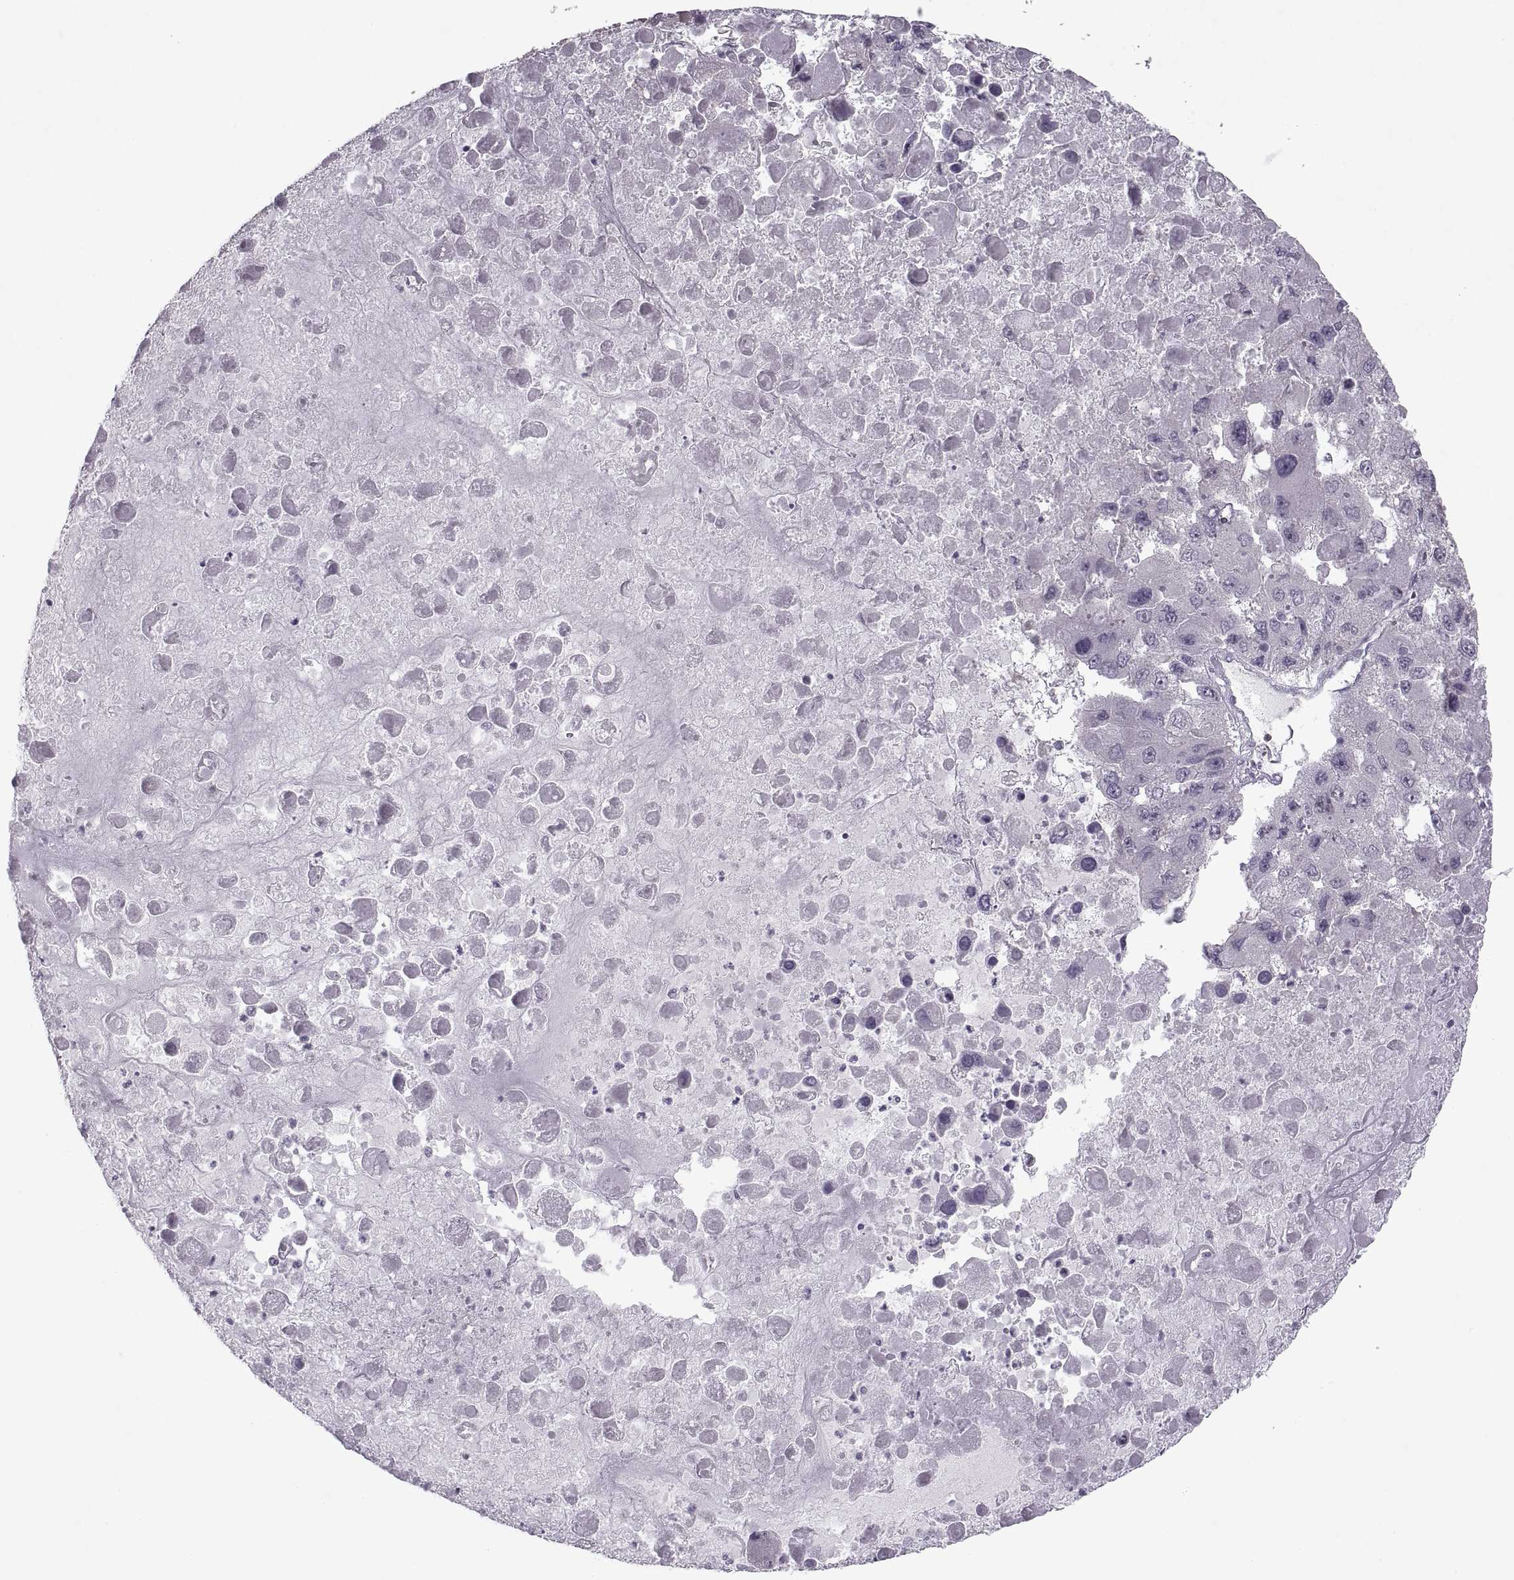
{"staining": {"intensity": "negative", "quantity": "none", "location": "none"}, "tissue": "liver cancer", "cell_type": "Tumor cells", "image_type": "cancer", "snomed": [{"axis": "morphology", "description": "Carcinoma, Hepatocellular, NOS"}, {"axis": "topography", "description": "Liver"}], "caption": "Immunohistochemistry (IHC) image of neoplastic tissue: hepatocellular carcinoma (liver) stained with DAB (3,3'-diaminobenzidine) exhibits no significant protein staining in tumor cells.", "gene": "MGAT4D", "patient": {"sex": "female", "age": 41}}